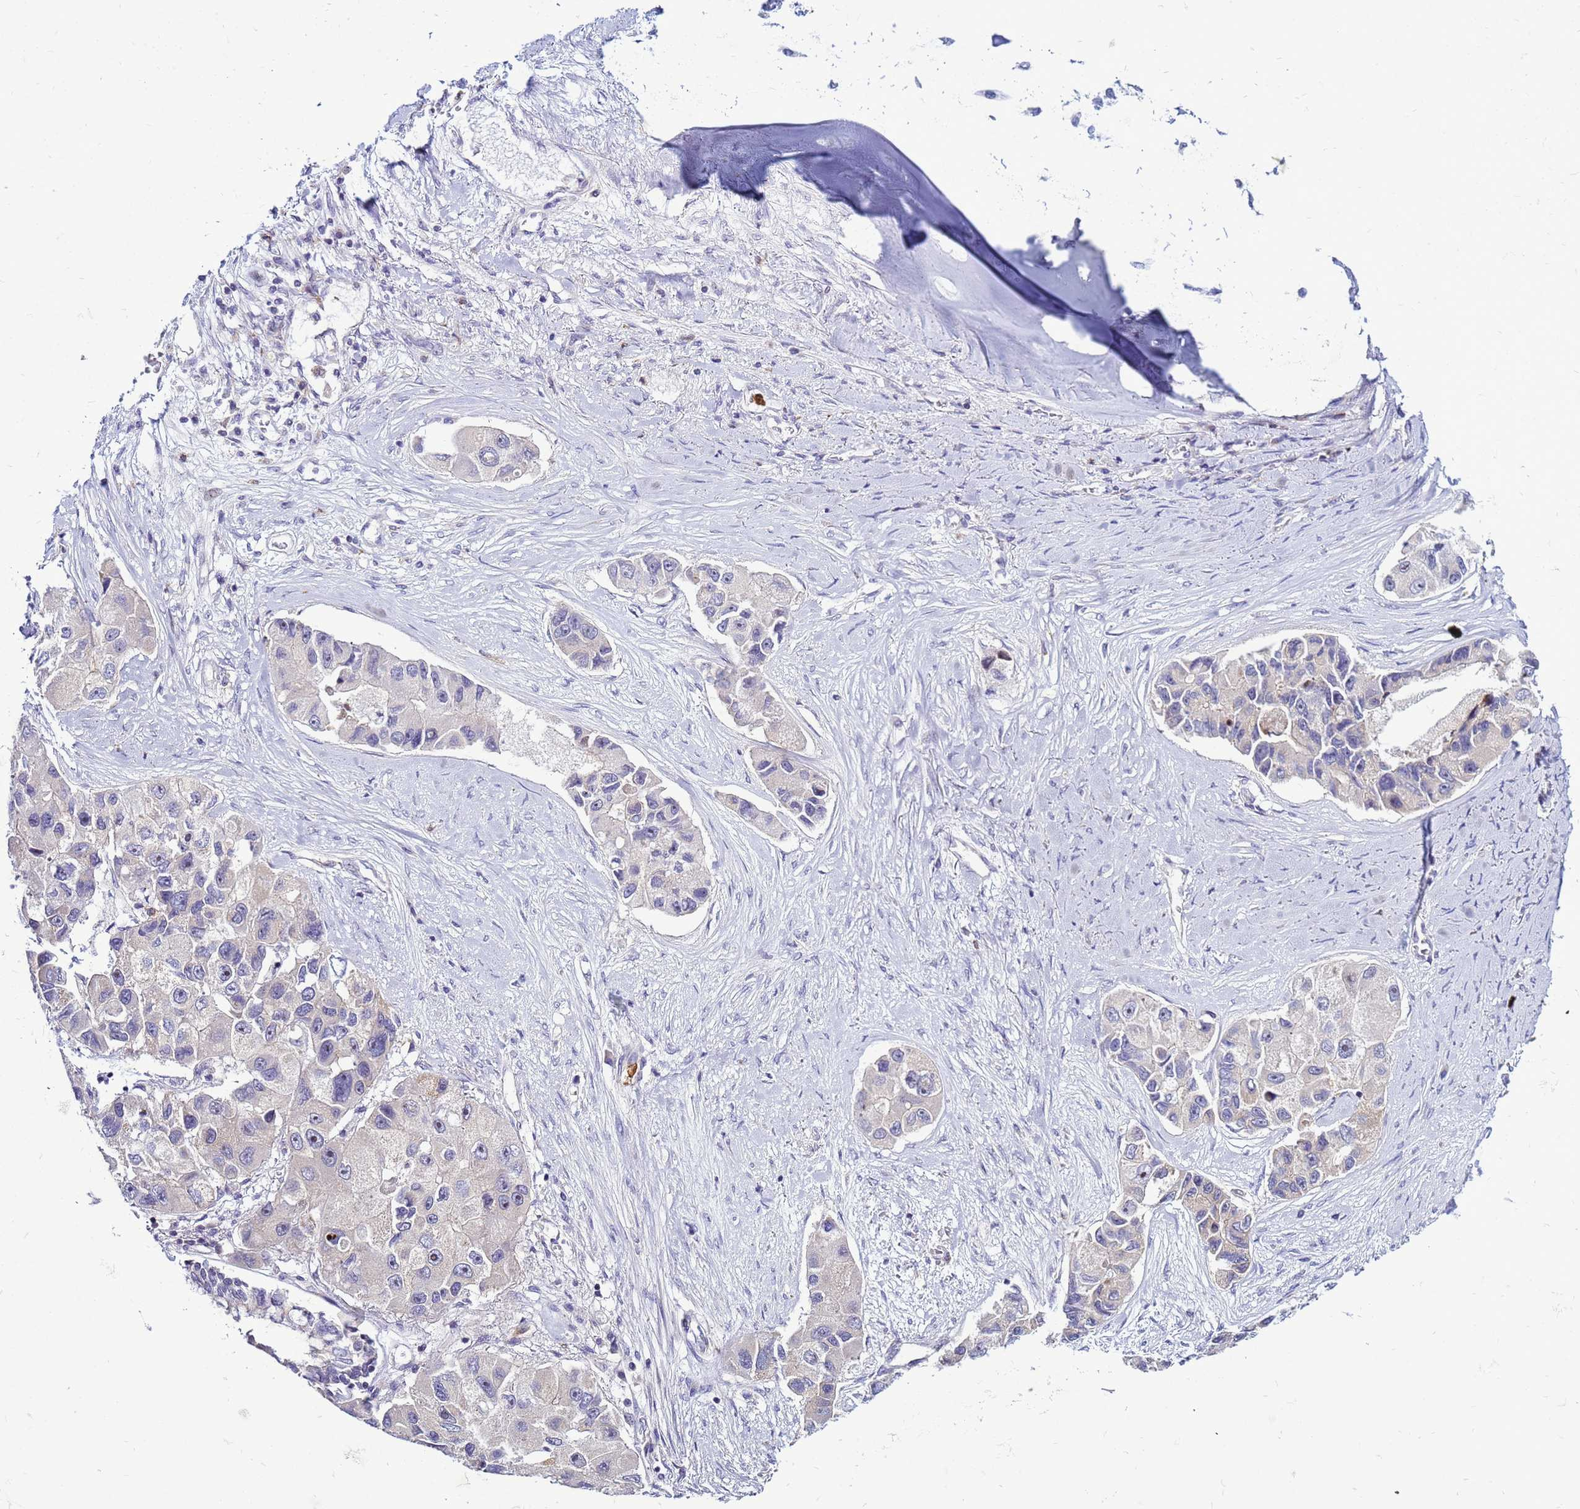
{"staining": {"intensity": "negative", "quantity": "none", "location": "none"}, "tissue": "lung cancer", "cell_type": "Tumor cells", "image_type": "cancer", "snomed": [{"axis": "morphology", "description": "Adenocarcinoma, NOS"}, {"axis": "topography", "description": "Lung"}], "caption": "This is an immunohistochemistry (IHC) photomicrograph of human lung cancer (adenocarcinoma). There is no staining in tumor cells.", "gene": "VPS4B", "patient": {"sex": "female", "age": 54}}